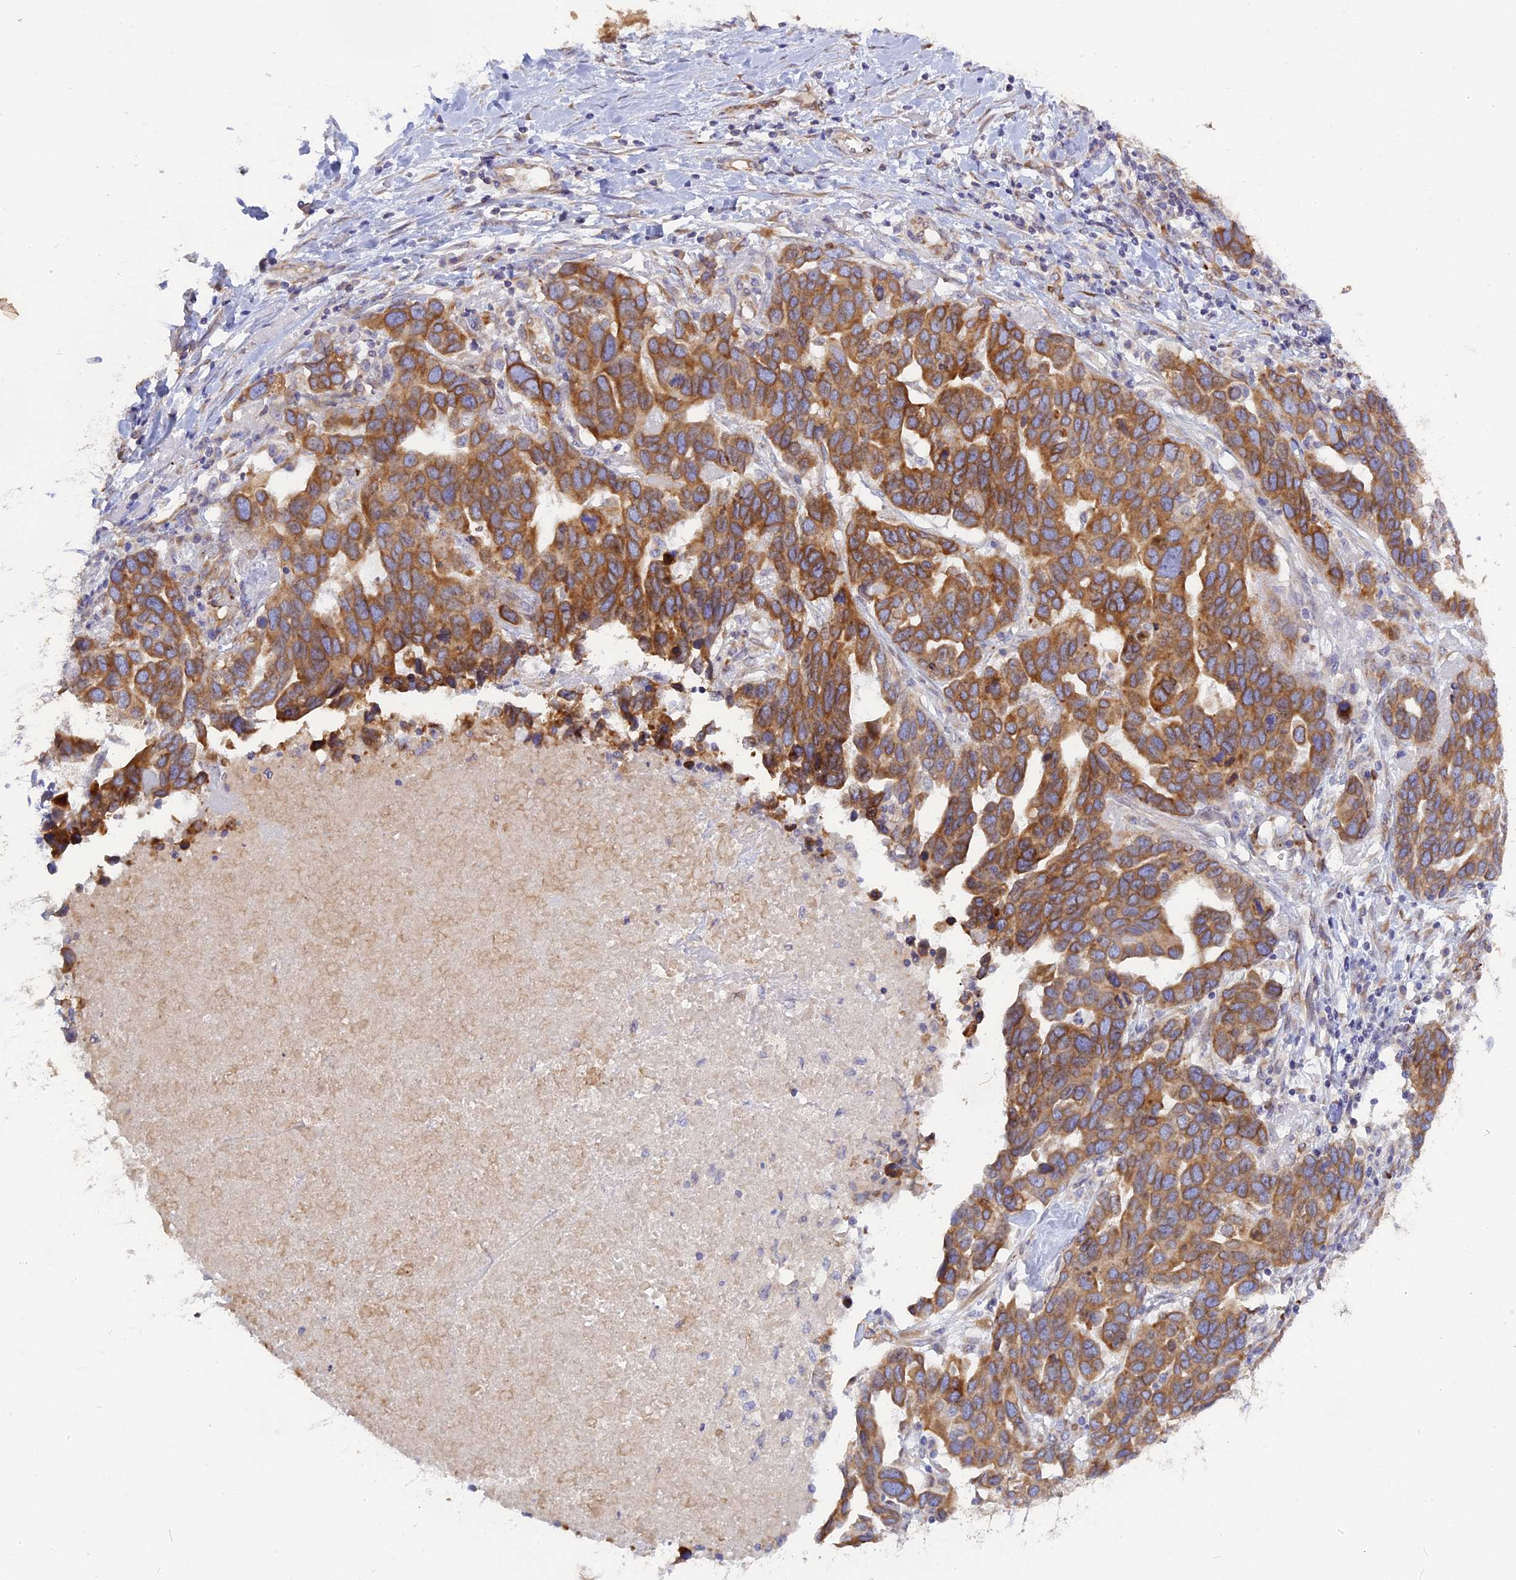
{"staining": {"intensity": "moderate", "quantity": ">75%", "location": "cytoplasmic/membranous"}, "tissue": "ovarian cancer", "cell_type": "Tumor cells", "image_type": "cancer", "snomed": [{"axis": "morphology", "description": "Cystadenocarcinoma, serous, NOS"}, {"axis": "topography", "description": "Ovary"}], "caption": "Protein expression analysis of ovarian cancer displays moderate cytoplasmic/membranous staining in approximately >75% of tumor cells. The staining was performed using DAB, with brown indicating positive protein expression. Nuclei are stained blue with hematoxylin.", "gene": "TLCD1", "patient": {"sex": "female", "age": 54}}